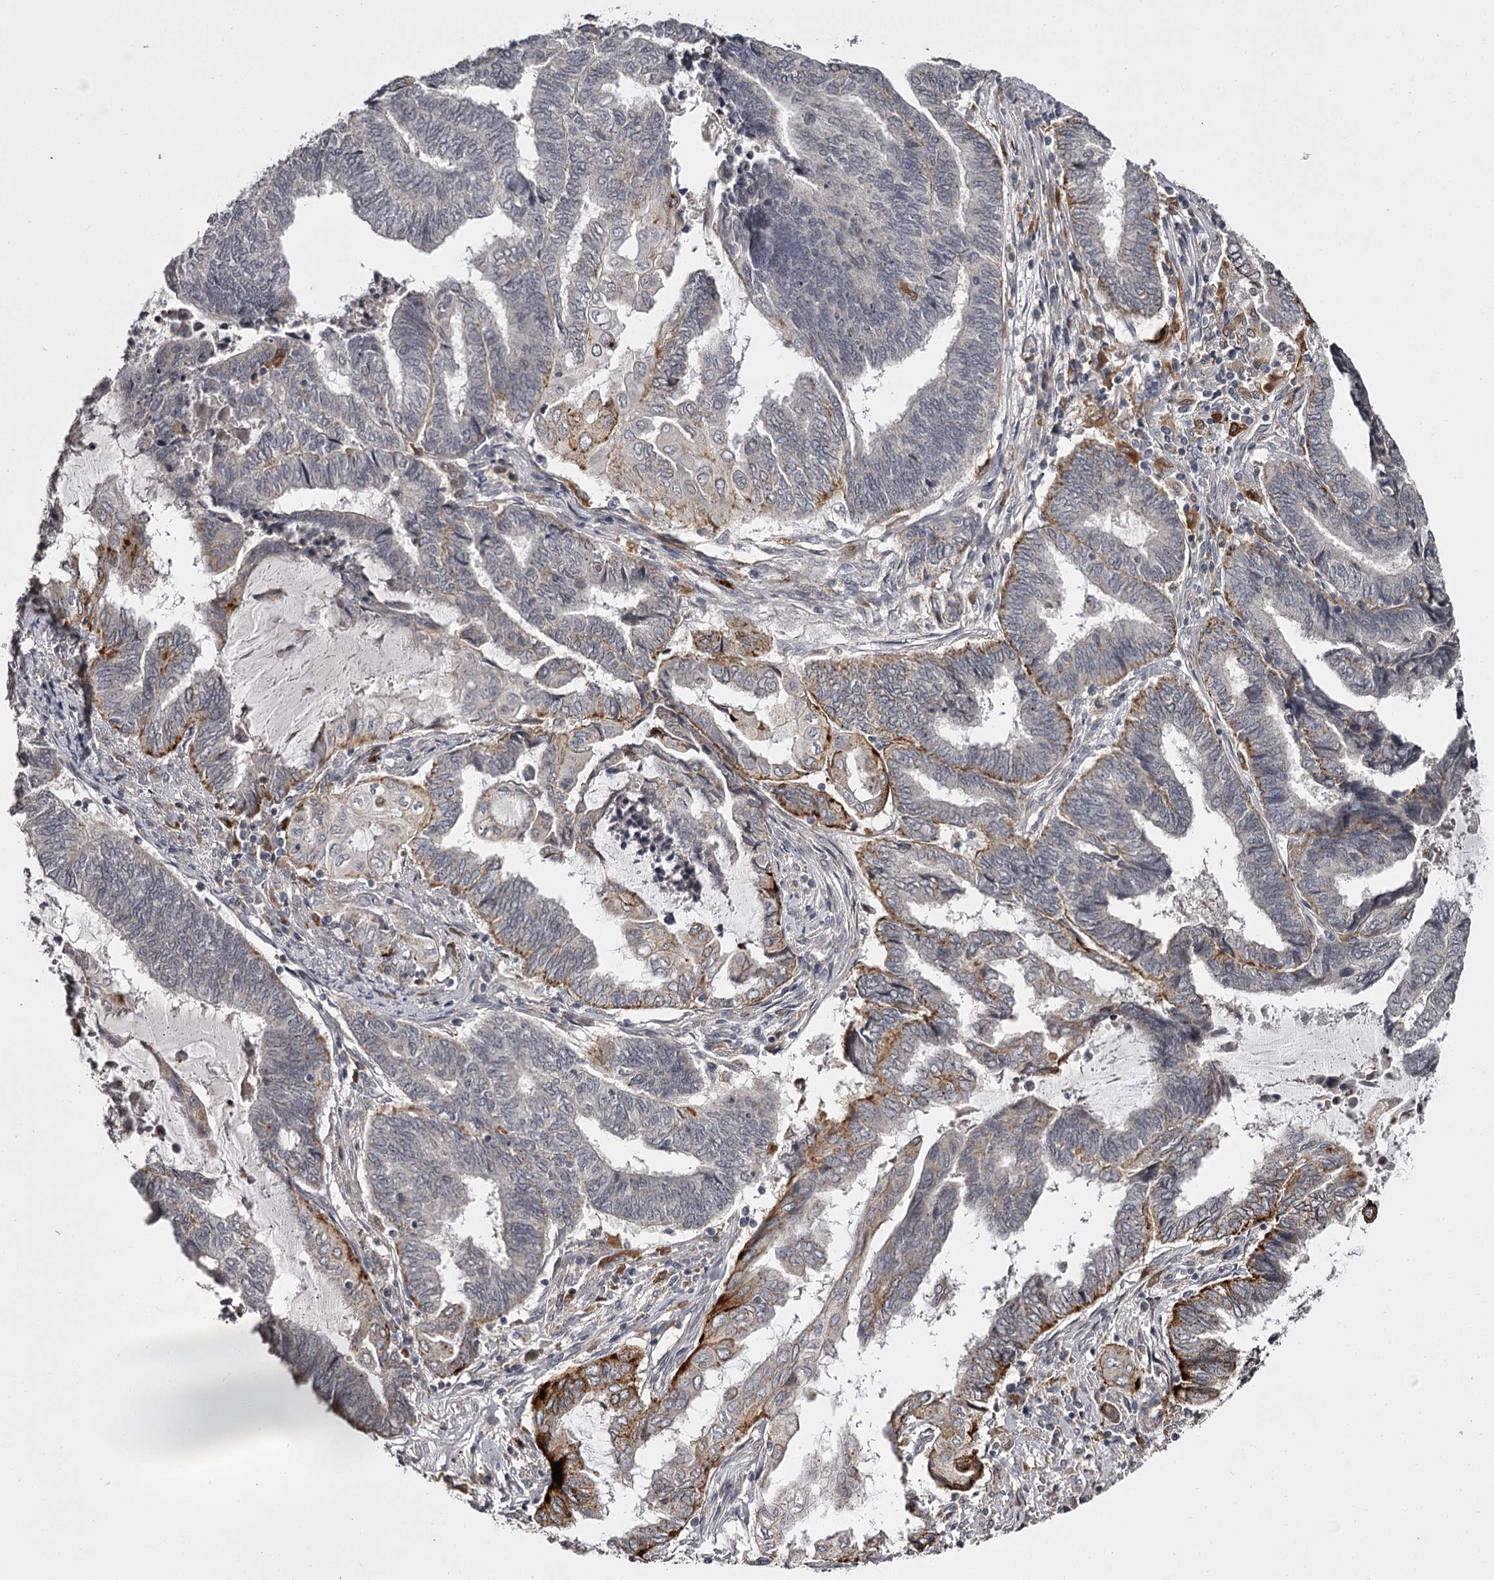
{"staining": {"intensity": "moderate", "quantity": "<25%", "location": "cytoplasmic/membranous"}, "tissue": "endometrial cancer", "cell_type": "Tumor cells", "image_type": "cancer", "snomed": [{"axis": "morphology", "description": "Adenocarcinoma, NOS"}, {"axis": "topography", "description": "Uterus"}, {"axis": "topography", "description": "Endometrium"}], "caption": "Protein staining by immunohistochemistry demonstrates moderate cytoplasmic/membranous staining in approximately <25% of tumor cells in endometrial cancer.", "gene": "SLC32A1", "patient": {"sex": "female", "age": 70}}